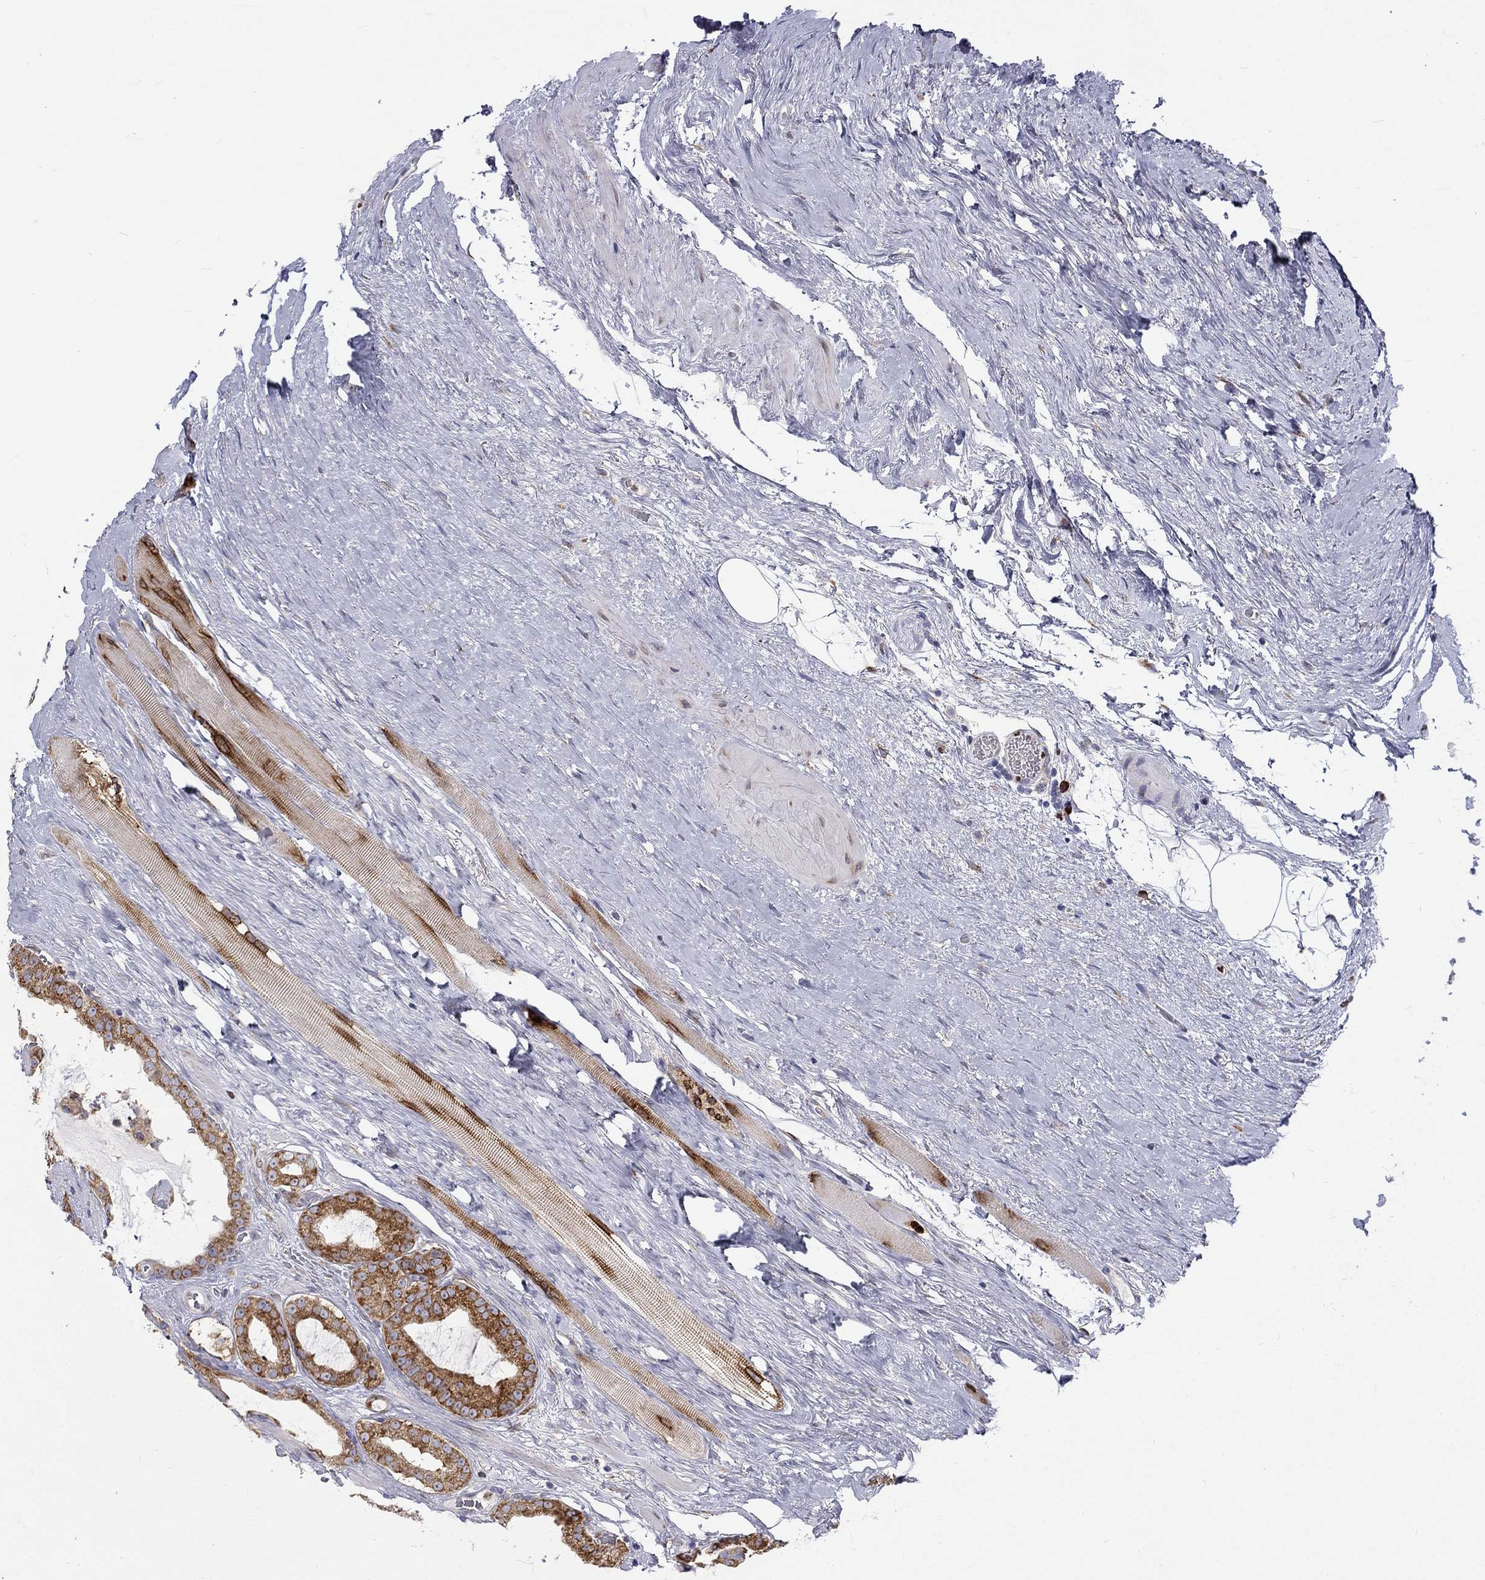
{"staining": {"intensity": "strong", "quantity": "25%-75%", "location": "cytoplasmic/membranous"}, "tissue": "prostate cancer", "cell_type": "Tumor cells", "image_type": "cancer", "snomed": [{"axis": "morphology", "description": "Adenocarcinoma, NOS"}, {"axis": "topography", "description": "Prostate"}], "caption": "Tumor cells demonstrate high levels of strong cytoplasmic/membranous staining in approximately 25%-75% of cells in adenocarcinoma (prostate). (DAB (3,3'-diaminobenzidine) = brown stain, brightfield microscopy at high magnification).", "gene": "PABPC4", "patient": {"sex": "male", "age": 67}}